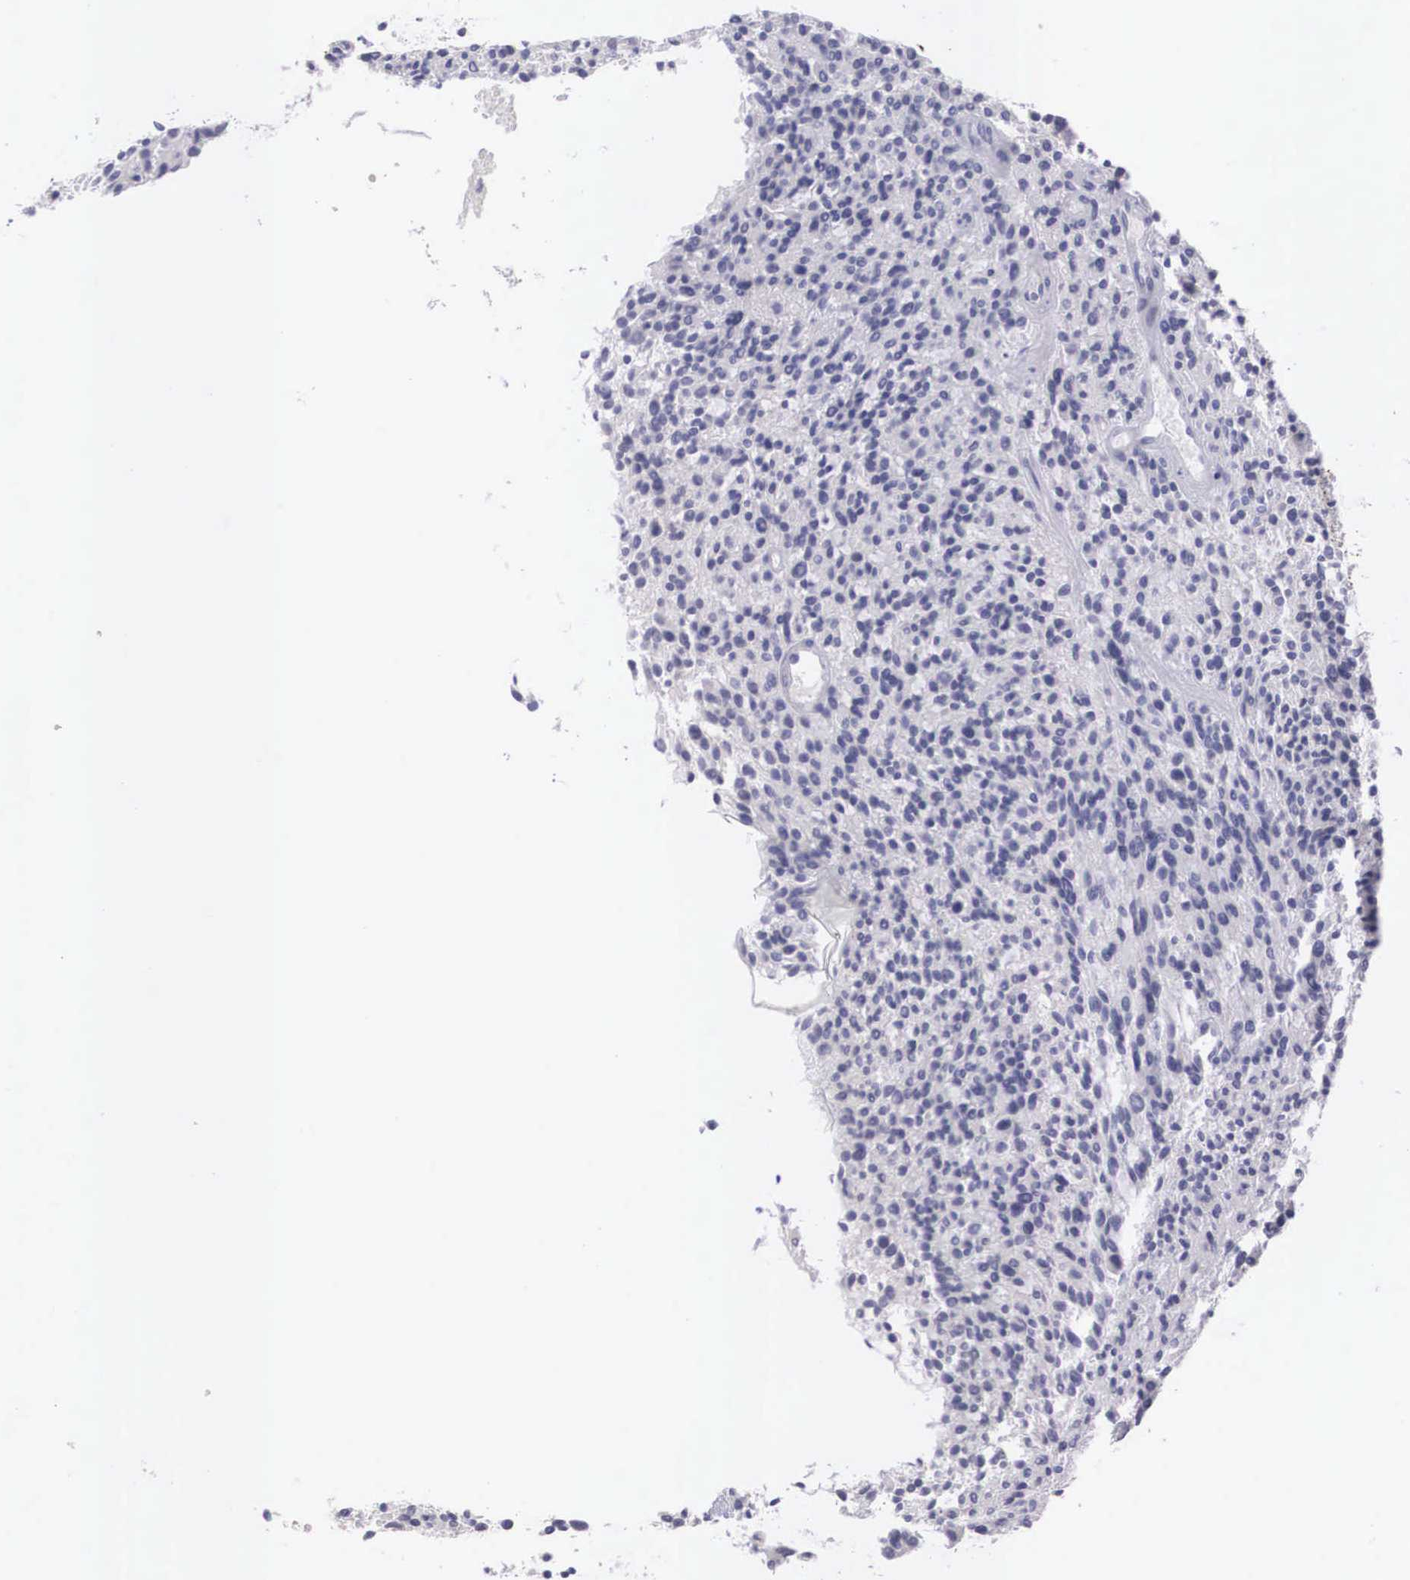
{"staining": {"intensity": "negative", "quantity": "none", "location": "none"}, "tissue": "glioma", "cell_type": "Tumor cells", "image_type": "cancer", "snomed": [{"axis": "morphology", "description": "Glioma, malignant, High grade"}, {"axis": "topography", "description": "Brain"}], "caption": "Malignant glioma (high-grade) was stained to show a protein in brown. There is no significant positivity in tumor cells.", "gene": "REPS2", "patient": {"sex": "female", "age": 13}}